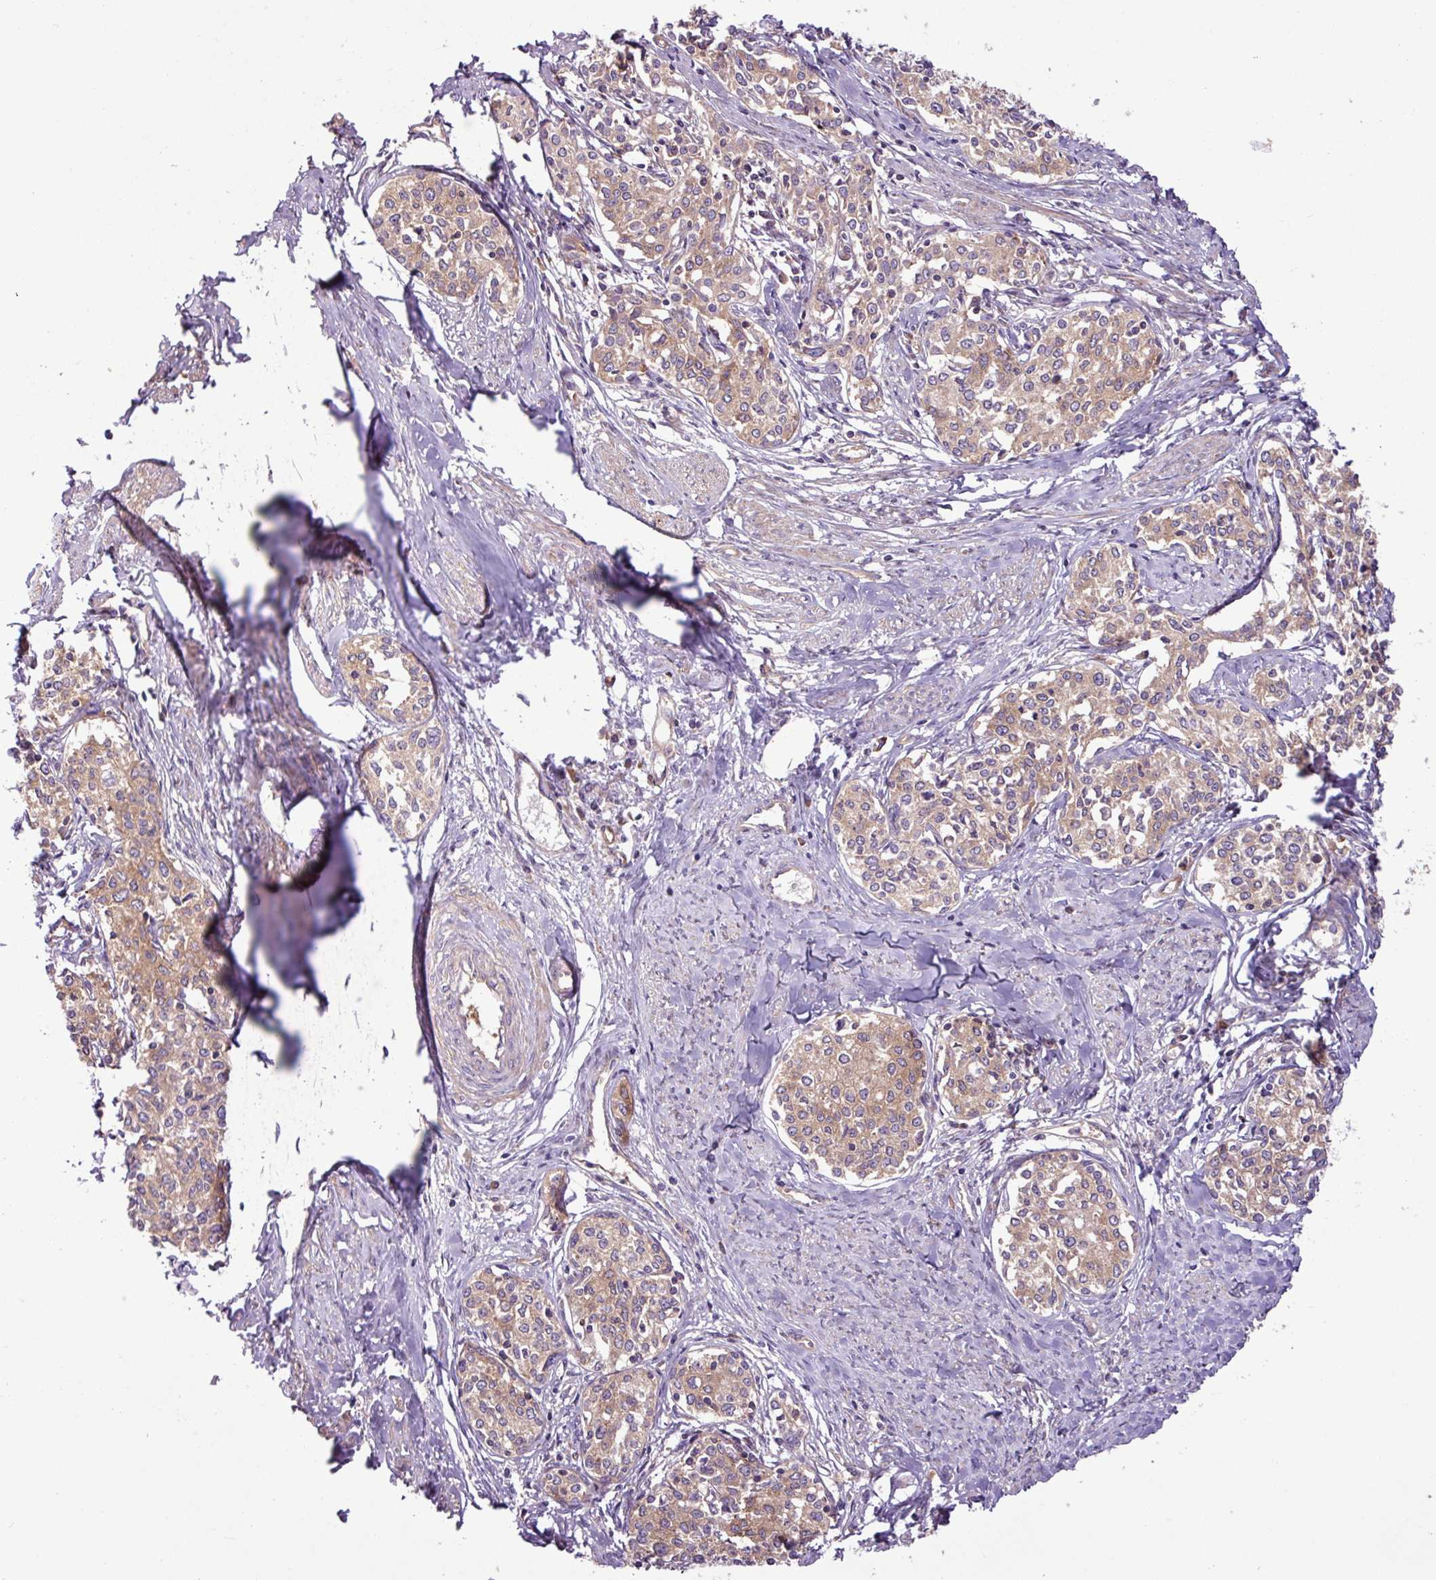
{"staining": {"intensity": "moderate", "quantity": ">75%", "location": "cytoplasmic/membranous"}, "tissue": "cervical cancer", "cell_type": "Tumor cells", "image_type": "cancer", "snomed": [{"axis": "morphology", "description": "Squamous cell carcinoma, NOS"}, {"axis": "morphology", "description": "Adenocarcinoma, NOS"}, {"axis": "topography", "description": "Cervix"}], "caption": "This photomicrograph displays immunohistochemistry (IHC) staining of human cervical cancer (squamous cell carcinoma), with medium moderate cytoplasmic/membranous staining in approximately >75% of tumor cells.", "gene": "MROH2A", "patient": {"sex": "female", "age": 52}}